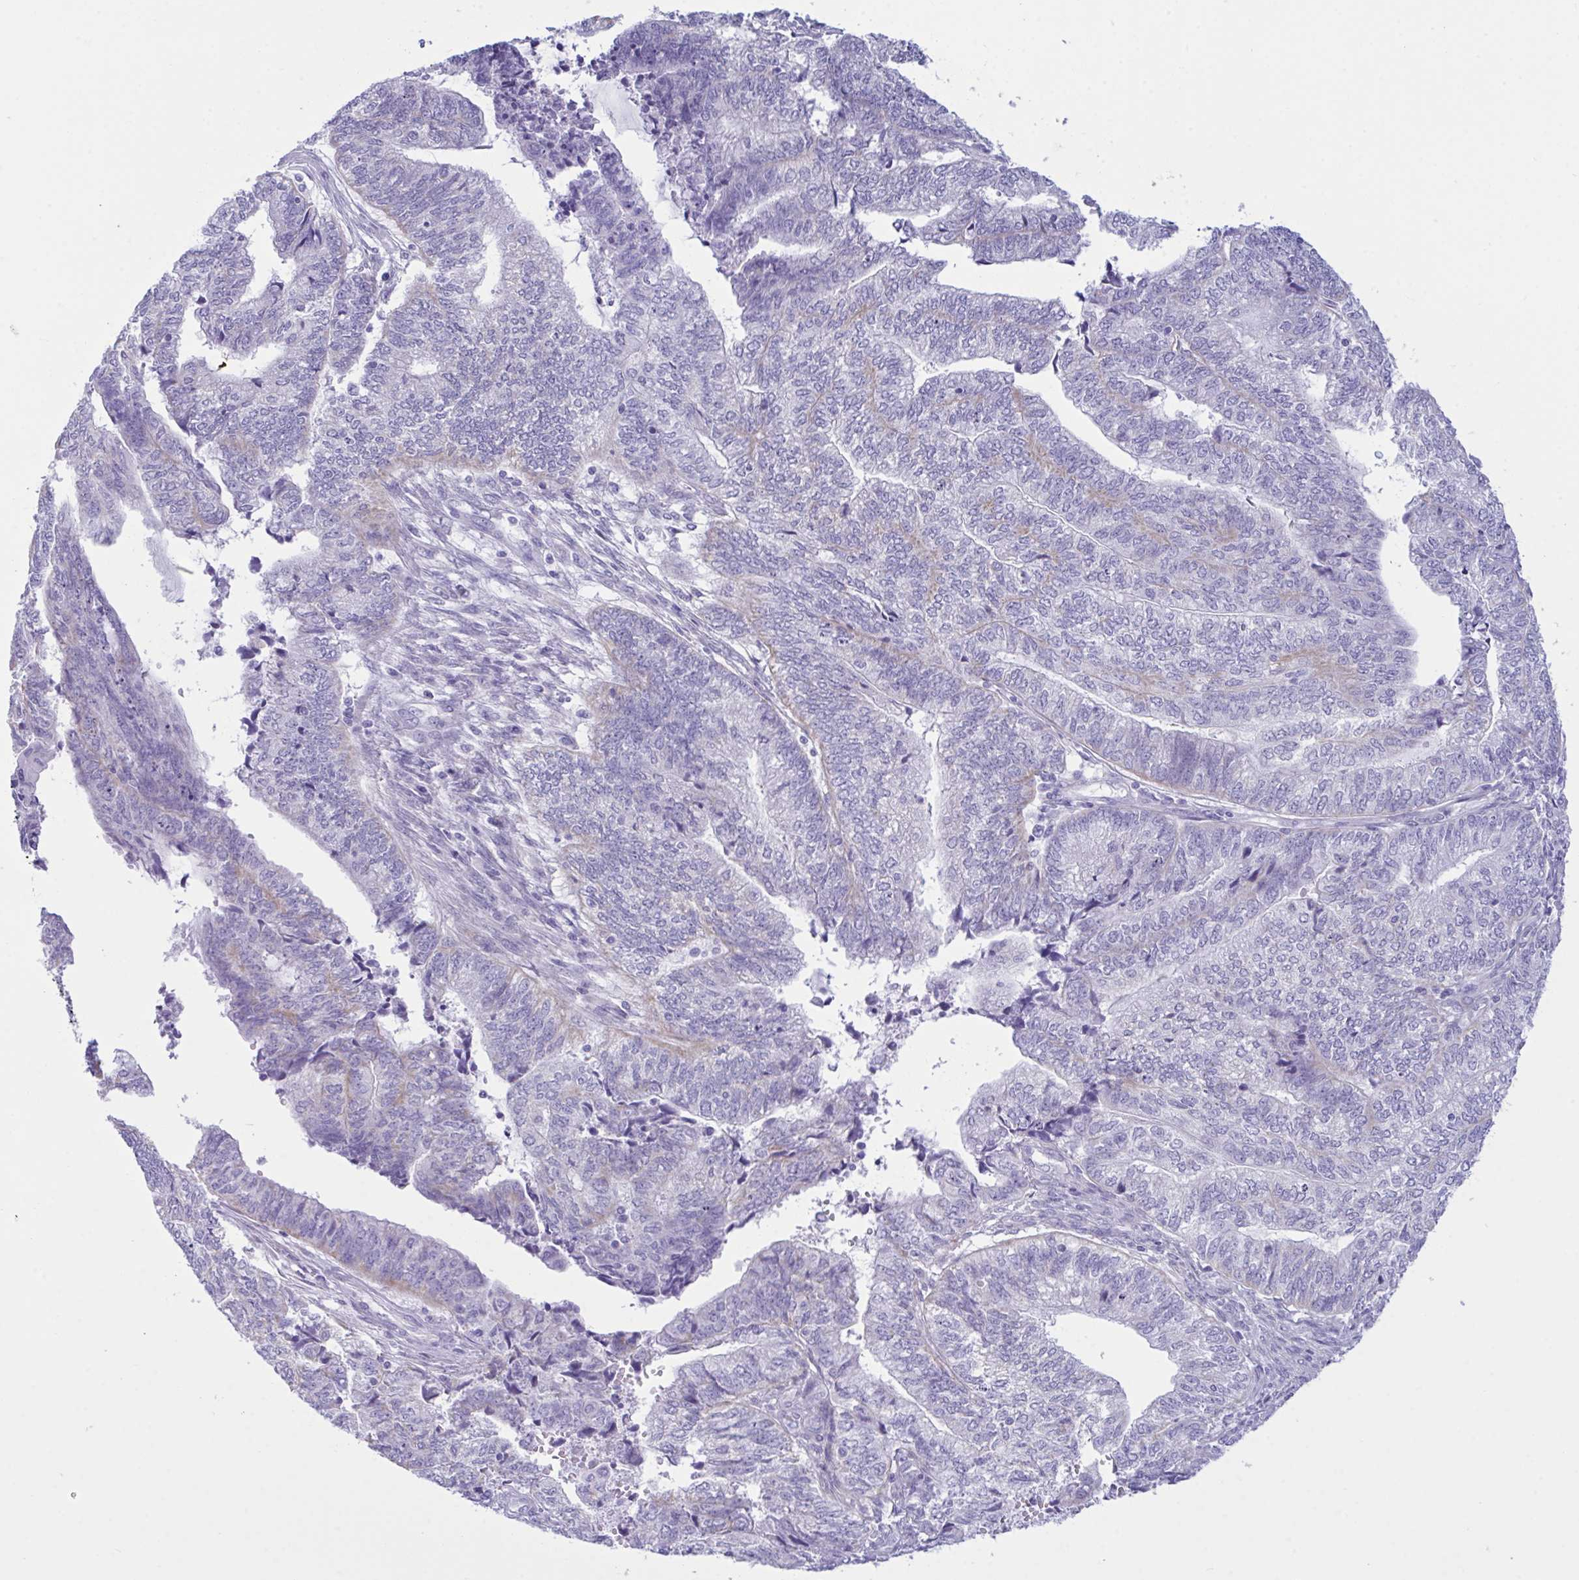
{"staining": {"intensity": "weak", "quantity": "<25%", "location": "cytoplasmic/membranous"}, "tissue": "endometrial cancer", "cell_type": "Tumor cells", "image_type": "cancer", "snomed": [{"axis": "morphology", "description": "Adenocarcinoma, NOS"}, {"axis": "topography", "description": "Uterus"}, {"axis": "topography", "description": "Endometrium"}], "caption": "Immunohistochemical staining of human endometrial adenocarcinoma exhibits no significant staining in tumor cells.", "gene": "BBS1", "patient": {"sex": "female", "age": 70}}